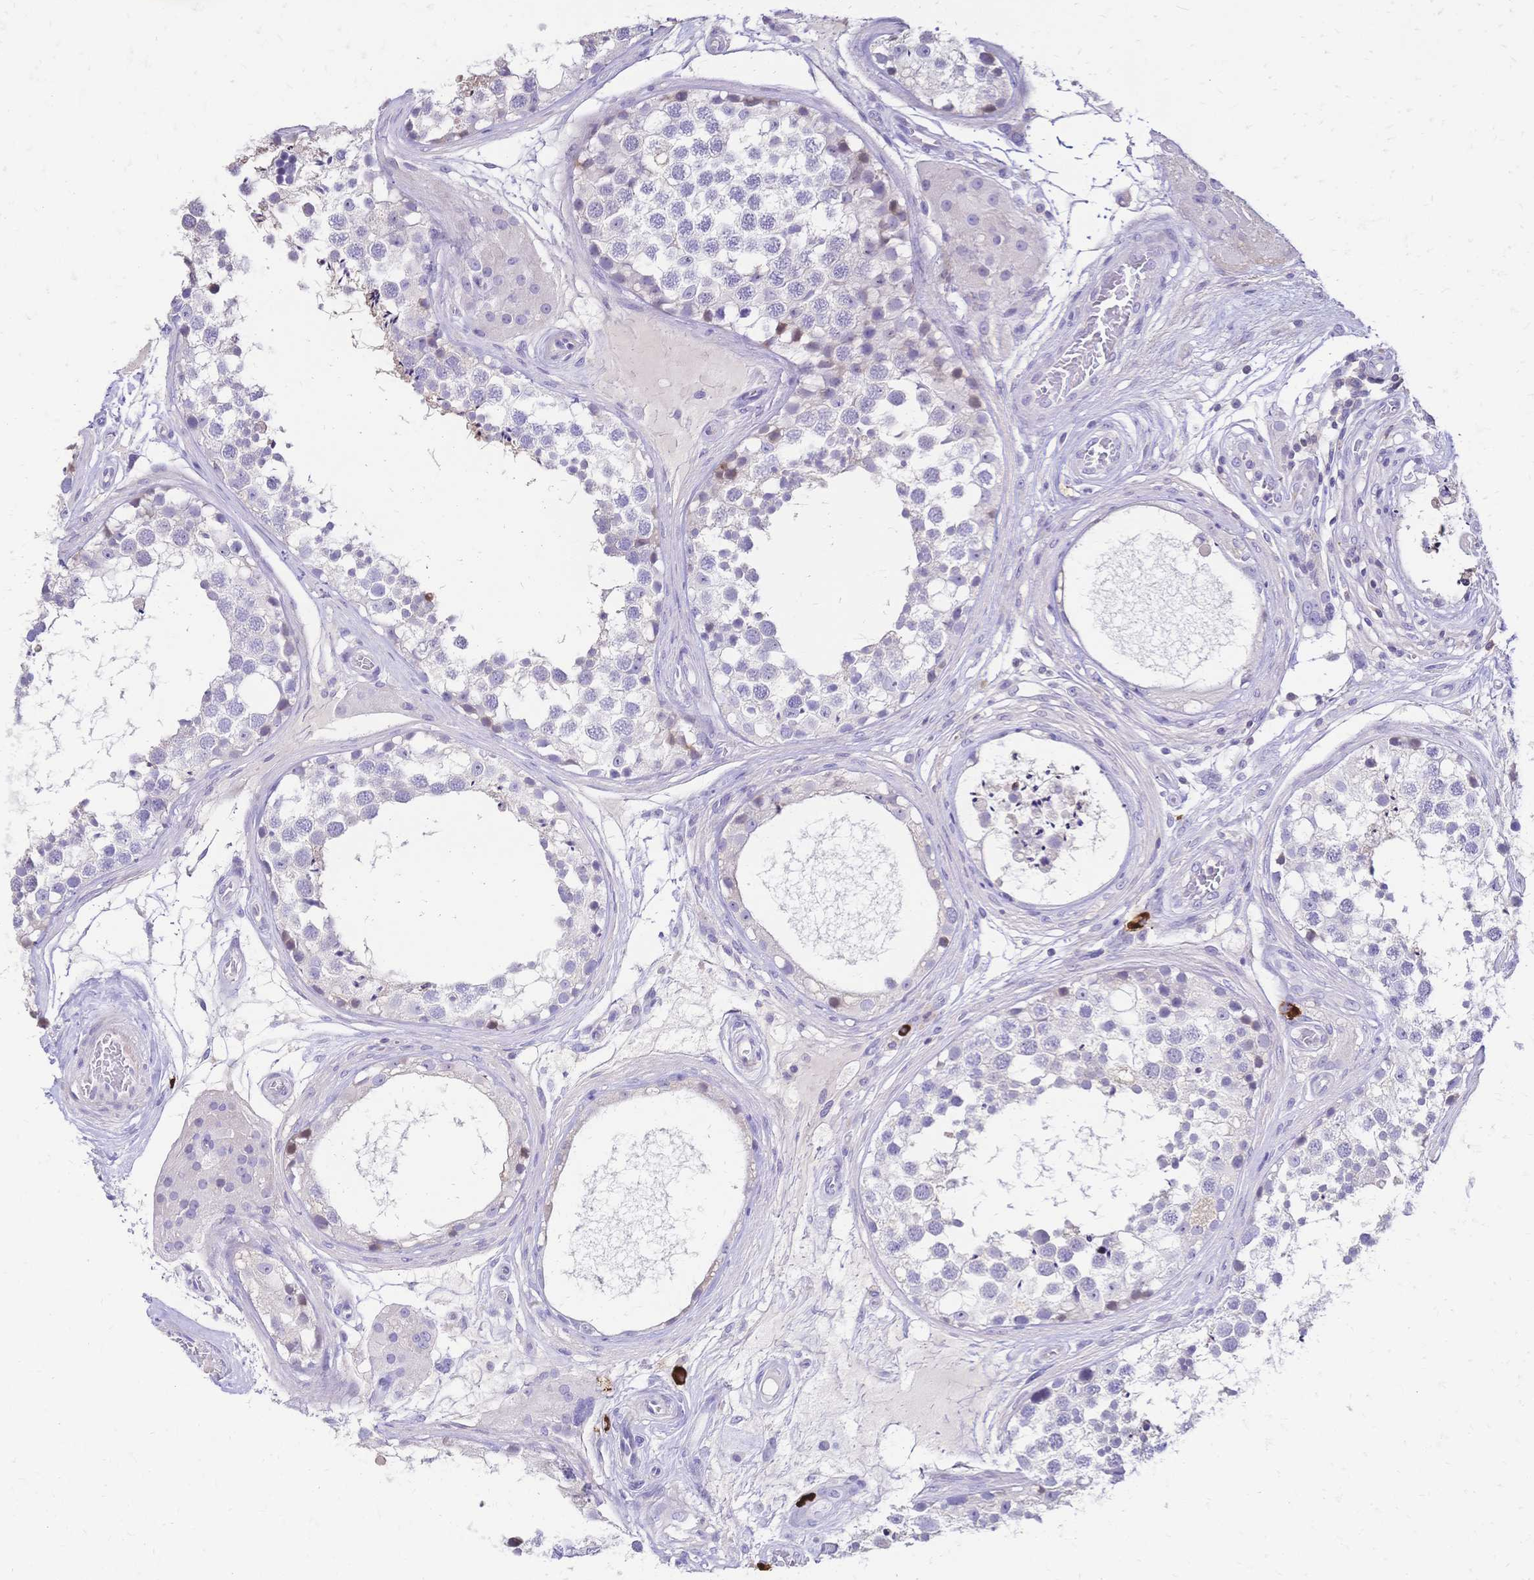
{"staining": {"intensity": "negative", "quantity": "none", "location": "none"}, "tissue": "testis", "cell_type": "Cells in seminiferous ducts", "image_type": "normal", "snomed": [{"axis": "morphology", "description": "Normal tissue, NOS"}, {"axis": "morphology", "description": "Seminoma, NOS"}, {"axis": "topography", "description": "Testis"}], "caption": "The IHC photomicrograph has no significant positivity in cells in seminiferous ducts of testis. (DAB IHC with hematoxylin counter stain).", "gene": "IL2RA", "patient": {"sex": "male", "age": 65}}